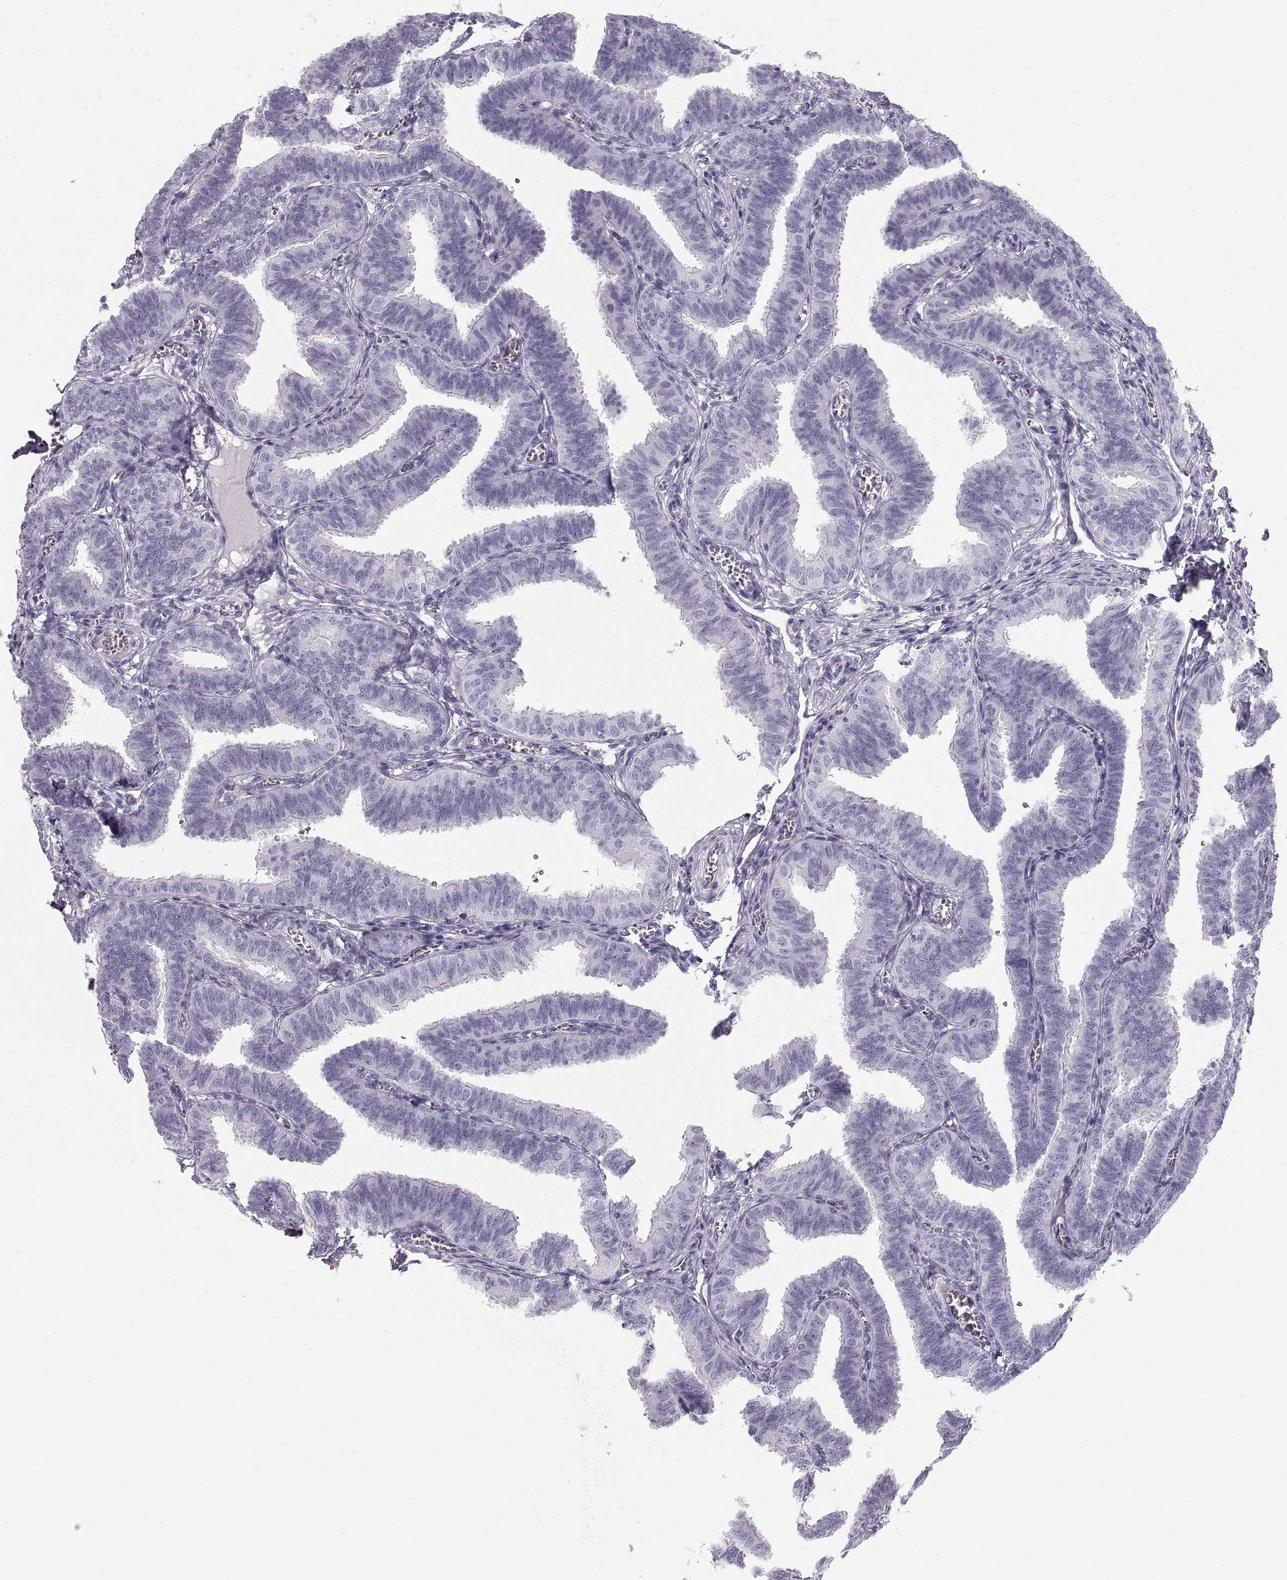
{"staining": {"intensity": "negative", "quantity": "none", "location": "none"}, "tissue": "fallopian tube", "cell_type": "Glandular cells", "image_type": "normal", "snomed": [{"axis": "morphology", "description": "Normal tissue, NOS"}, {"axis": "topography", "description": "Fallopian tube"}], "caption": "Fallopian tube stained for a protein using immunohistochemistry (IHC) reveals no expression glandular cells.", "gene": "CRYAA", "patient": {"sex": "female", "age": 25}}